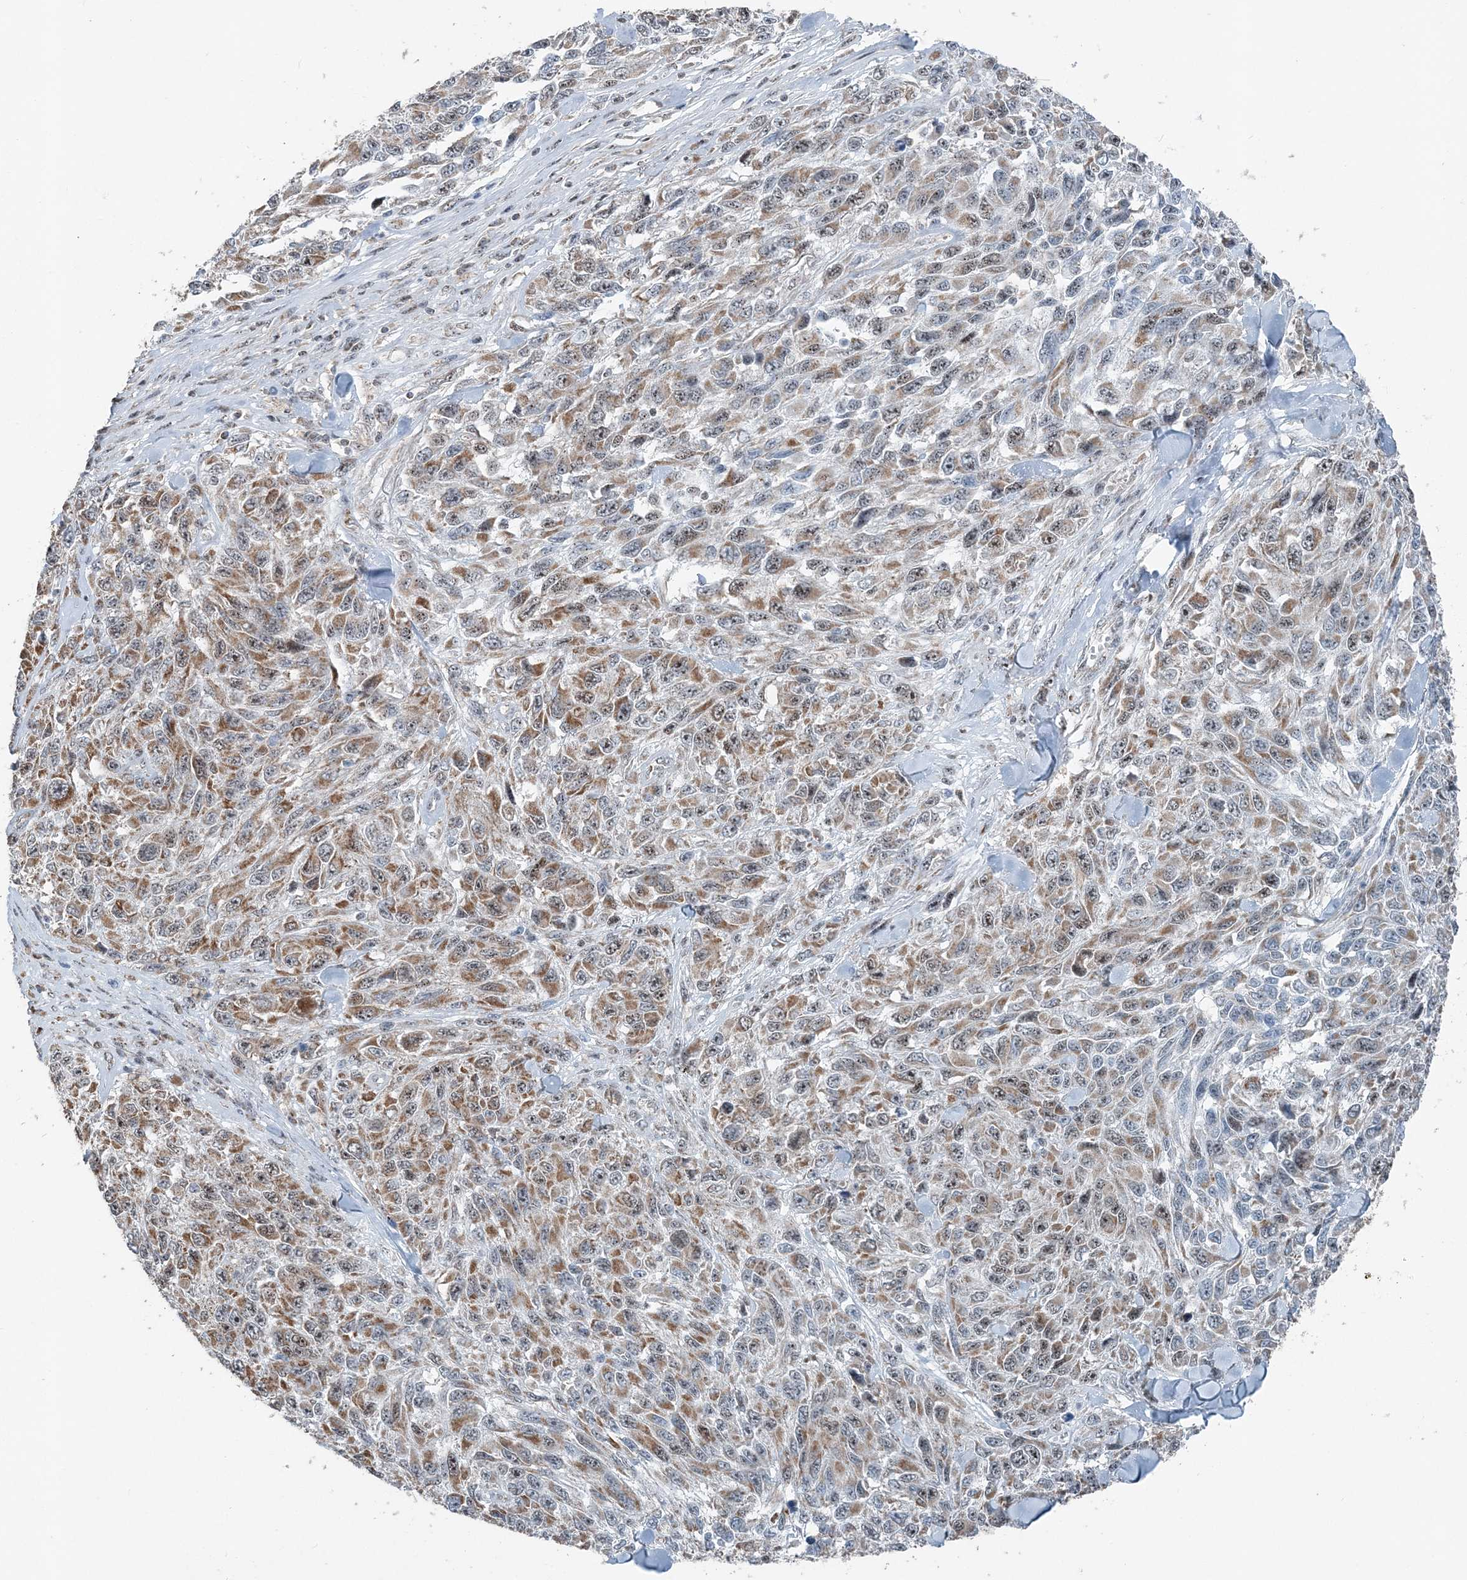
{"staining": {"intensity": "moderate", "quantity": ">75%", "location": "cytoplasmic/membranous"}, "tissue": "melanoma", "cell_type": "Tumor cells", "image_type": "cancer", "snomed": [{"axis": "morphology", "description": "Malignant melanoma, NOS"}, {"axis": "topography", "description": "Skin"}], "caption": "About >75% of tumor cells in malignant melanoma display moderate cytoplasmic/membranous protein positivity as visualized by brown immunohistochemical staining.", "gene": "SUCLG1", "patient": {"sex": "female", "age": 96}}